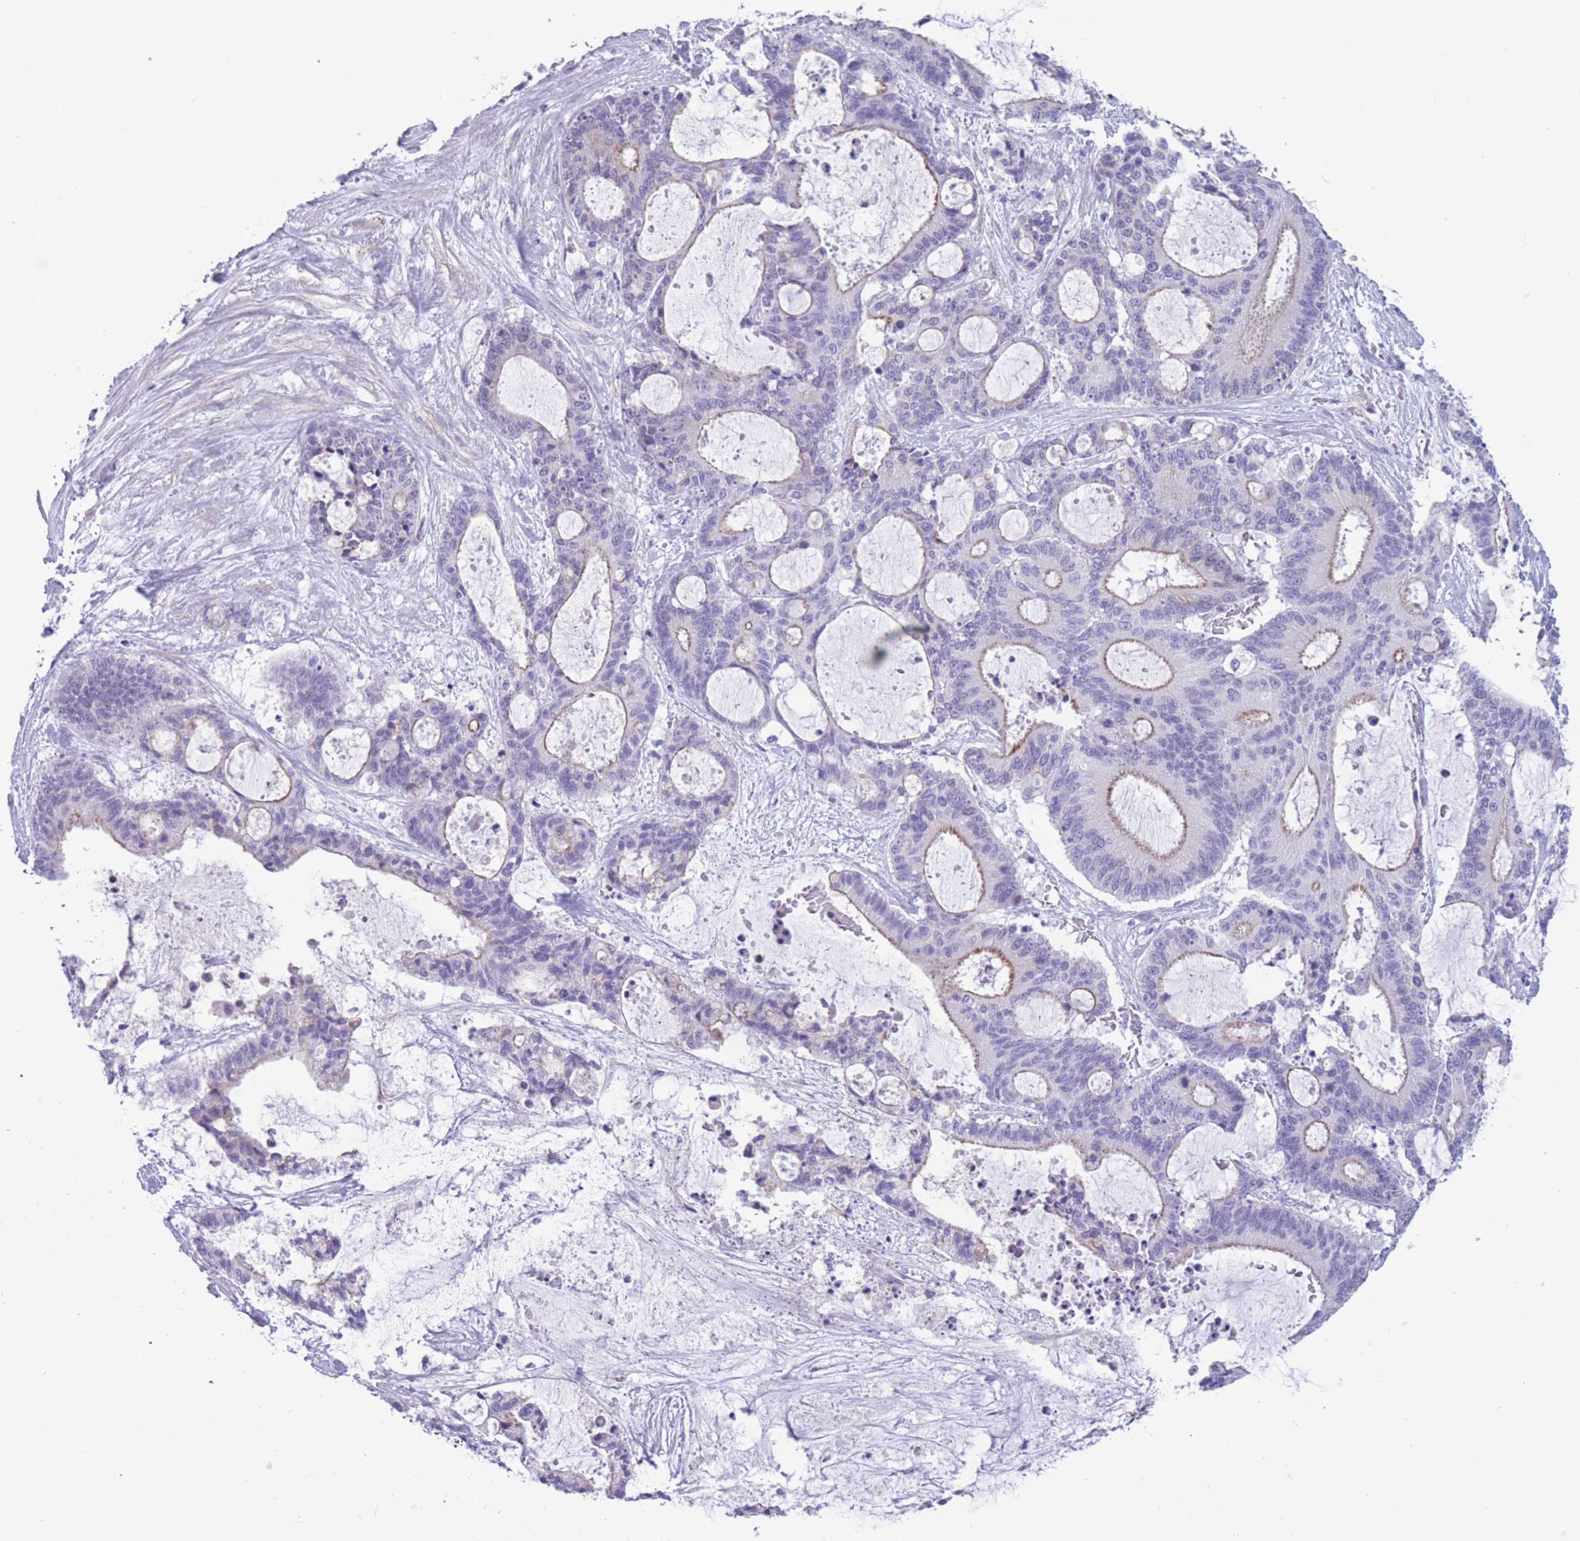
{"staining": {"intensity": "weak", "quantity": "<25%", "location": "cytoplasmic/membranous"}, "tissue": "liver cancer", "cell_type": "Tumor cells", "image_type": "cancer", "snomed": [{"axis": "morphology", "description": "Normal tissue, NOS"}, {"axis": "morphology", "description": "Cholangiocarcinoma"}, {"axis": "topography", "description": "Liver"}, {"axis": "topography", "description": "Peripheral nerve tissue"}], "caption": "Tumor cells show no significant positivity in liver cancer.", "gene": "DPYD", "patient": {"sex": "female", "age": 73}}